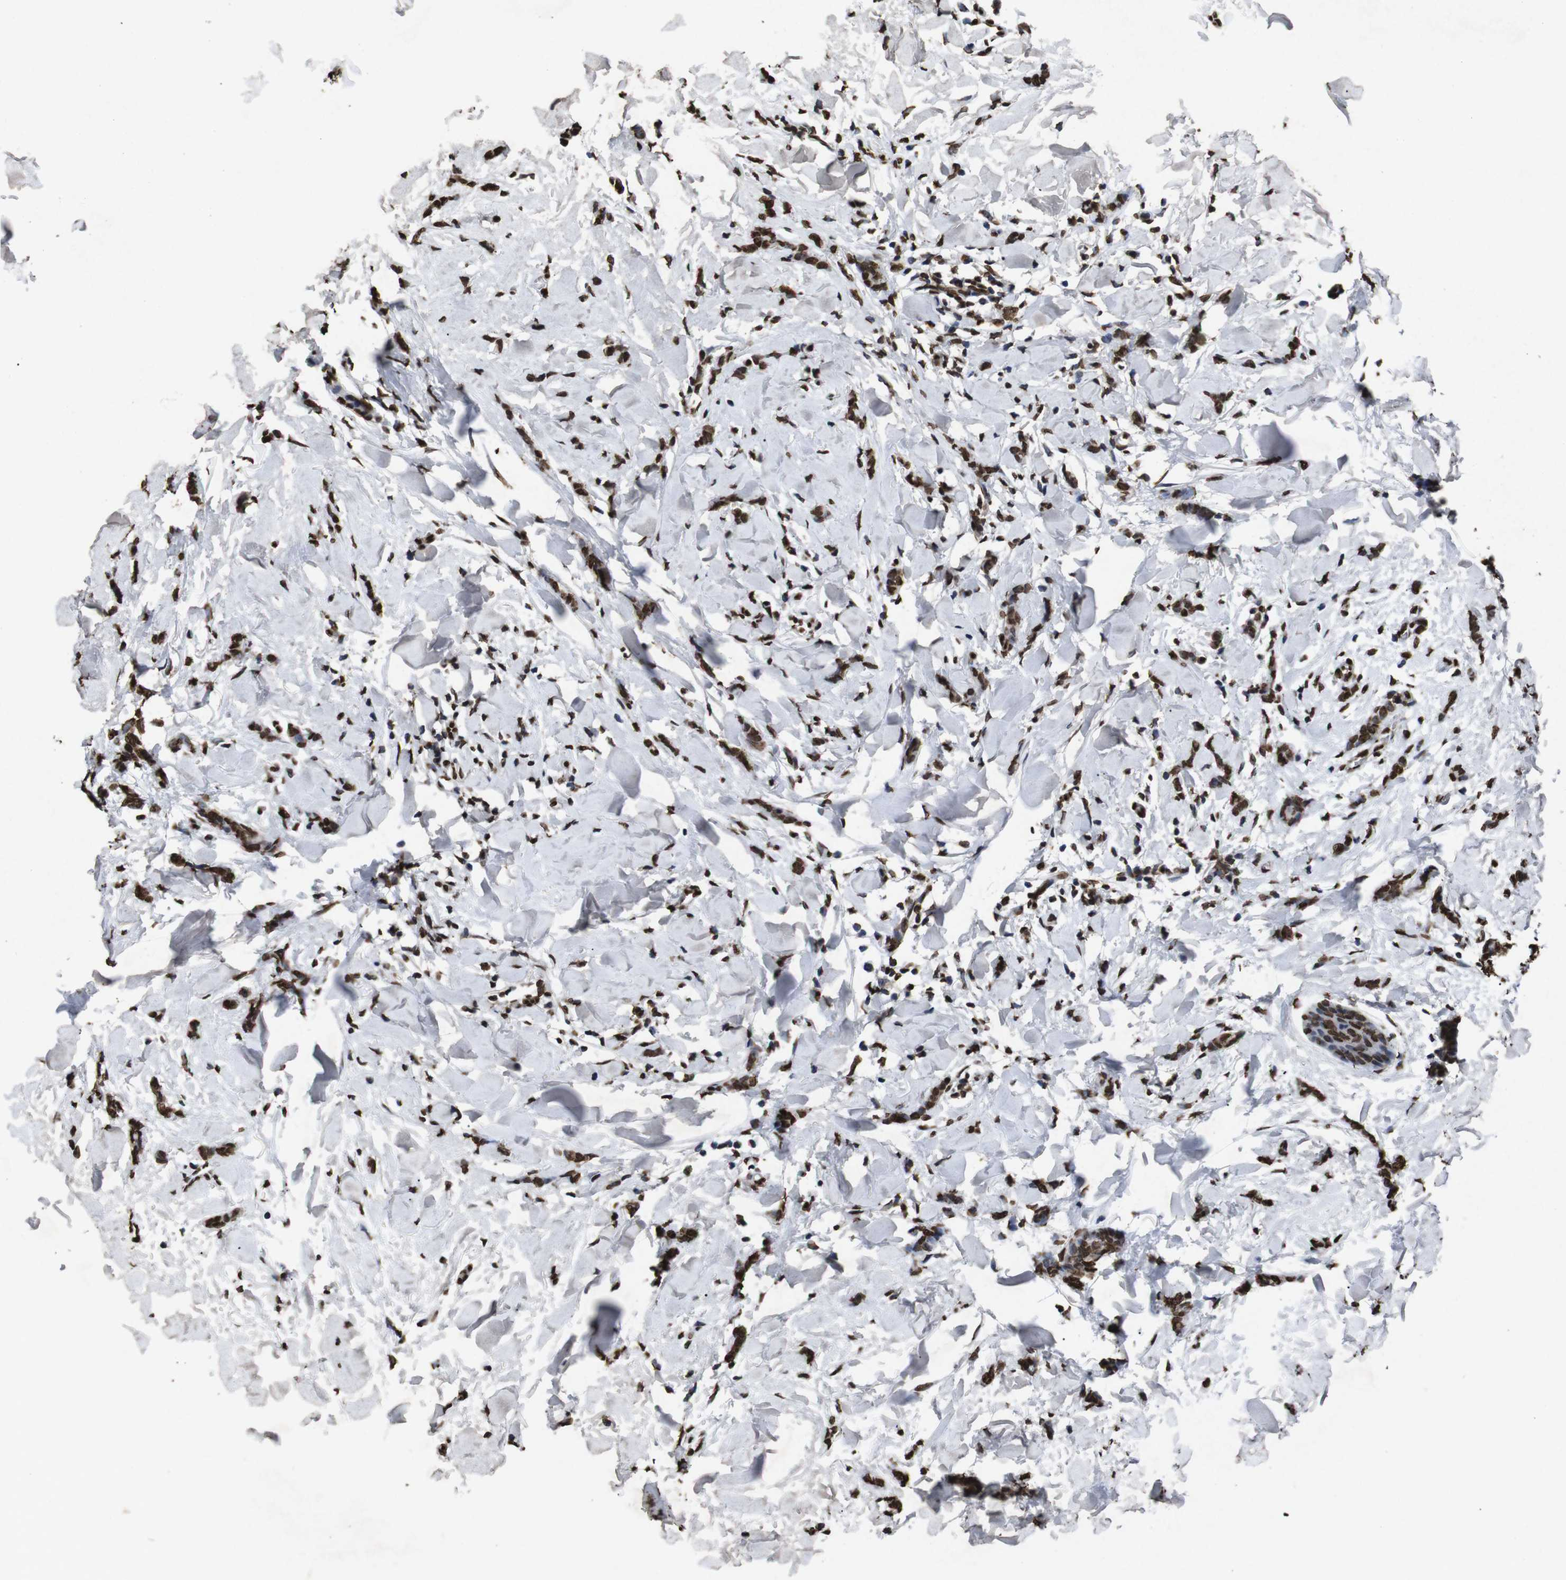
{"staining": {"intensity": "strong", "quantity": ">75%", "location": "nuclear"}, "tissue": "breast cancer", "cell_type": "Tumor cells", "image_type": "cancer", "snomed": [{"axis": "morphology", "description": "Lobular carcinoma"}, {"axis": "topography", "description": "Skin"}, {"axis": "topography", "description": "Breast"}], "caption": "Human breast cancer stained with a brown dye demonstrates strong nuclear positive staining in approximately >75% of tumor cells.", "gene": "MDM2", "patient": {"sex": "female", "age": 46}}